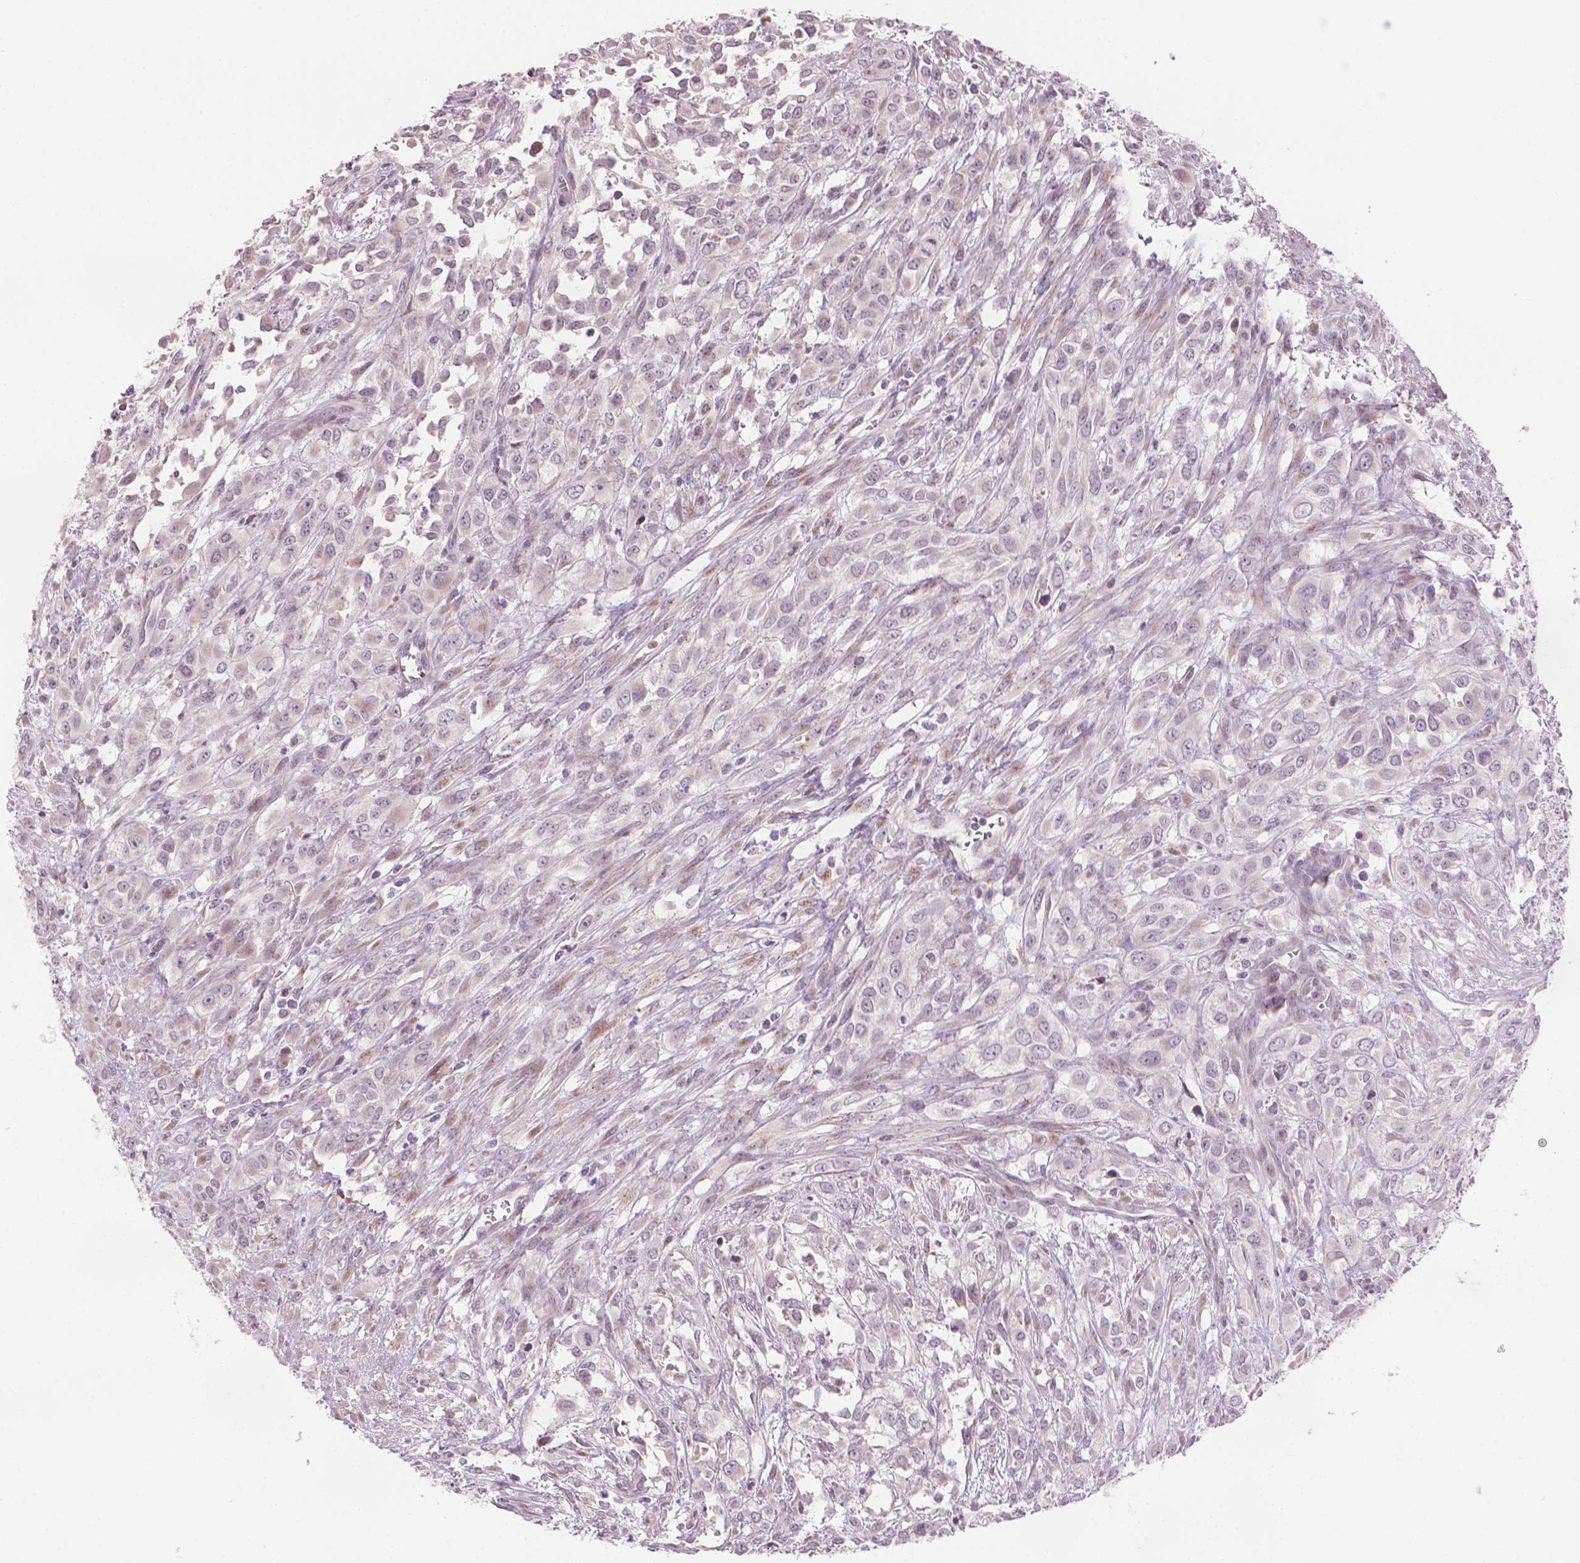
{"staining": {"intensity": "negative", "quantity": "none", "location": "none"}, "tissue": "urothelial cancer", "cell_type": "Tumor cells", "image_type": "cancer", "snomed": [{"axis": "morphology", "description": "Urothelial carcinoma, High grade"}, {"axis": "topography", "description": "Urinary bladder"}], "caption": "Protein analysis of high-grade urothelial carcinoma shows no significant positivity in tumor cells.", "gene": "IFFO1", "patient": {"sex": "male", "age": 67}}